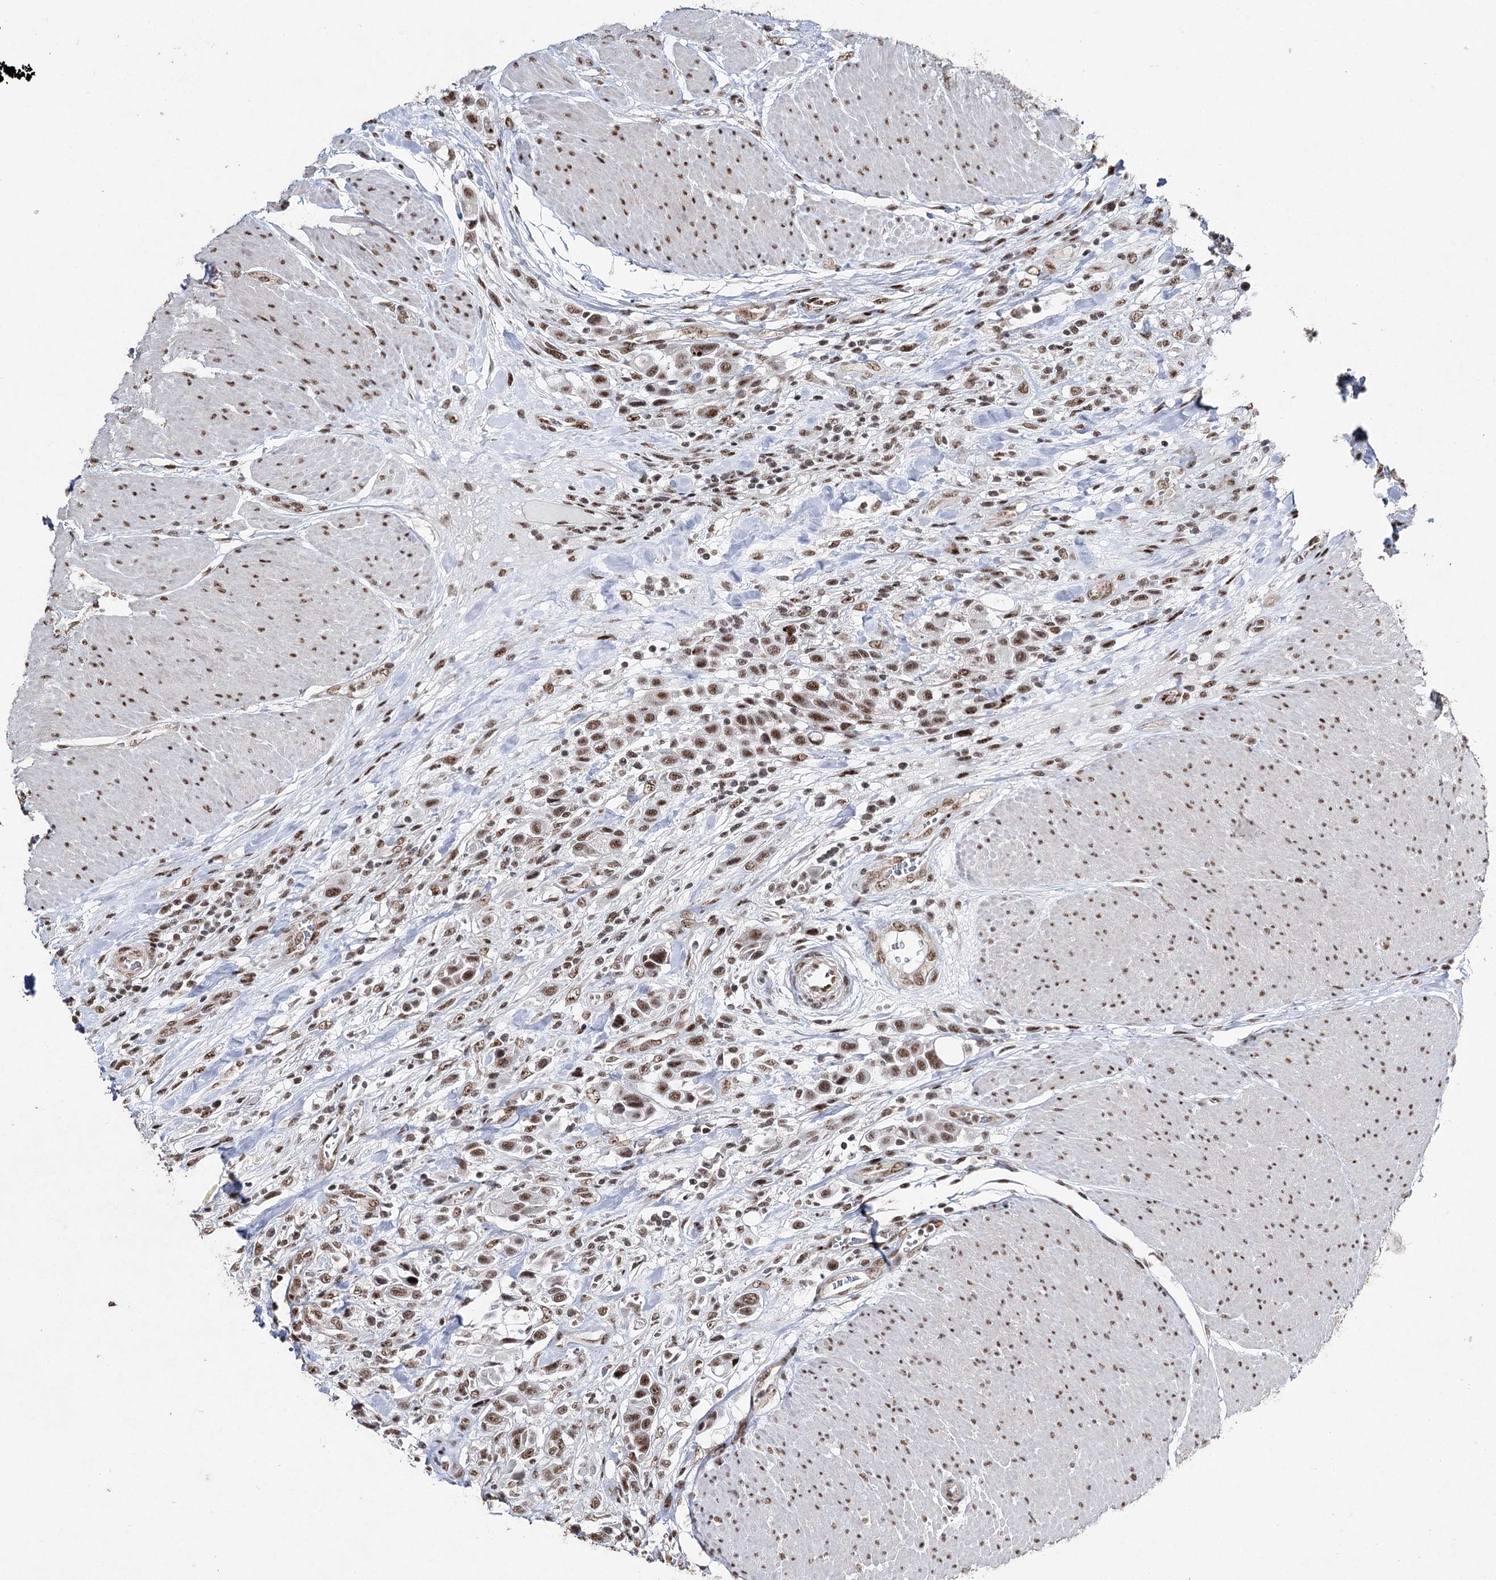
{"staining": {"intensity": "moderate", "quantity": ">75%", "location": "nuclear"}, "tissue": "urothelial cancer", "cell_type": "Tumor cells", "image_type": "cancer", "snomed": [{"axis": "morphology", "description": "Urothelial carcinoma, High grade"}, {"axis": "topography", "description": "Urinary bladder"}], "caption": "IHC photomicrograph of human urothelial carcinoma (high-grade) stained for a protein (brown), which displays medium levels of moderate nuclear positivity in approximately >75% of tumor cells.", "gene": "PDCD4", "patient": {"sex": "male", "age": 50}}